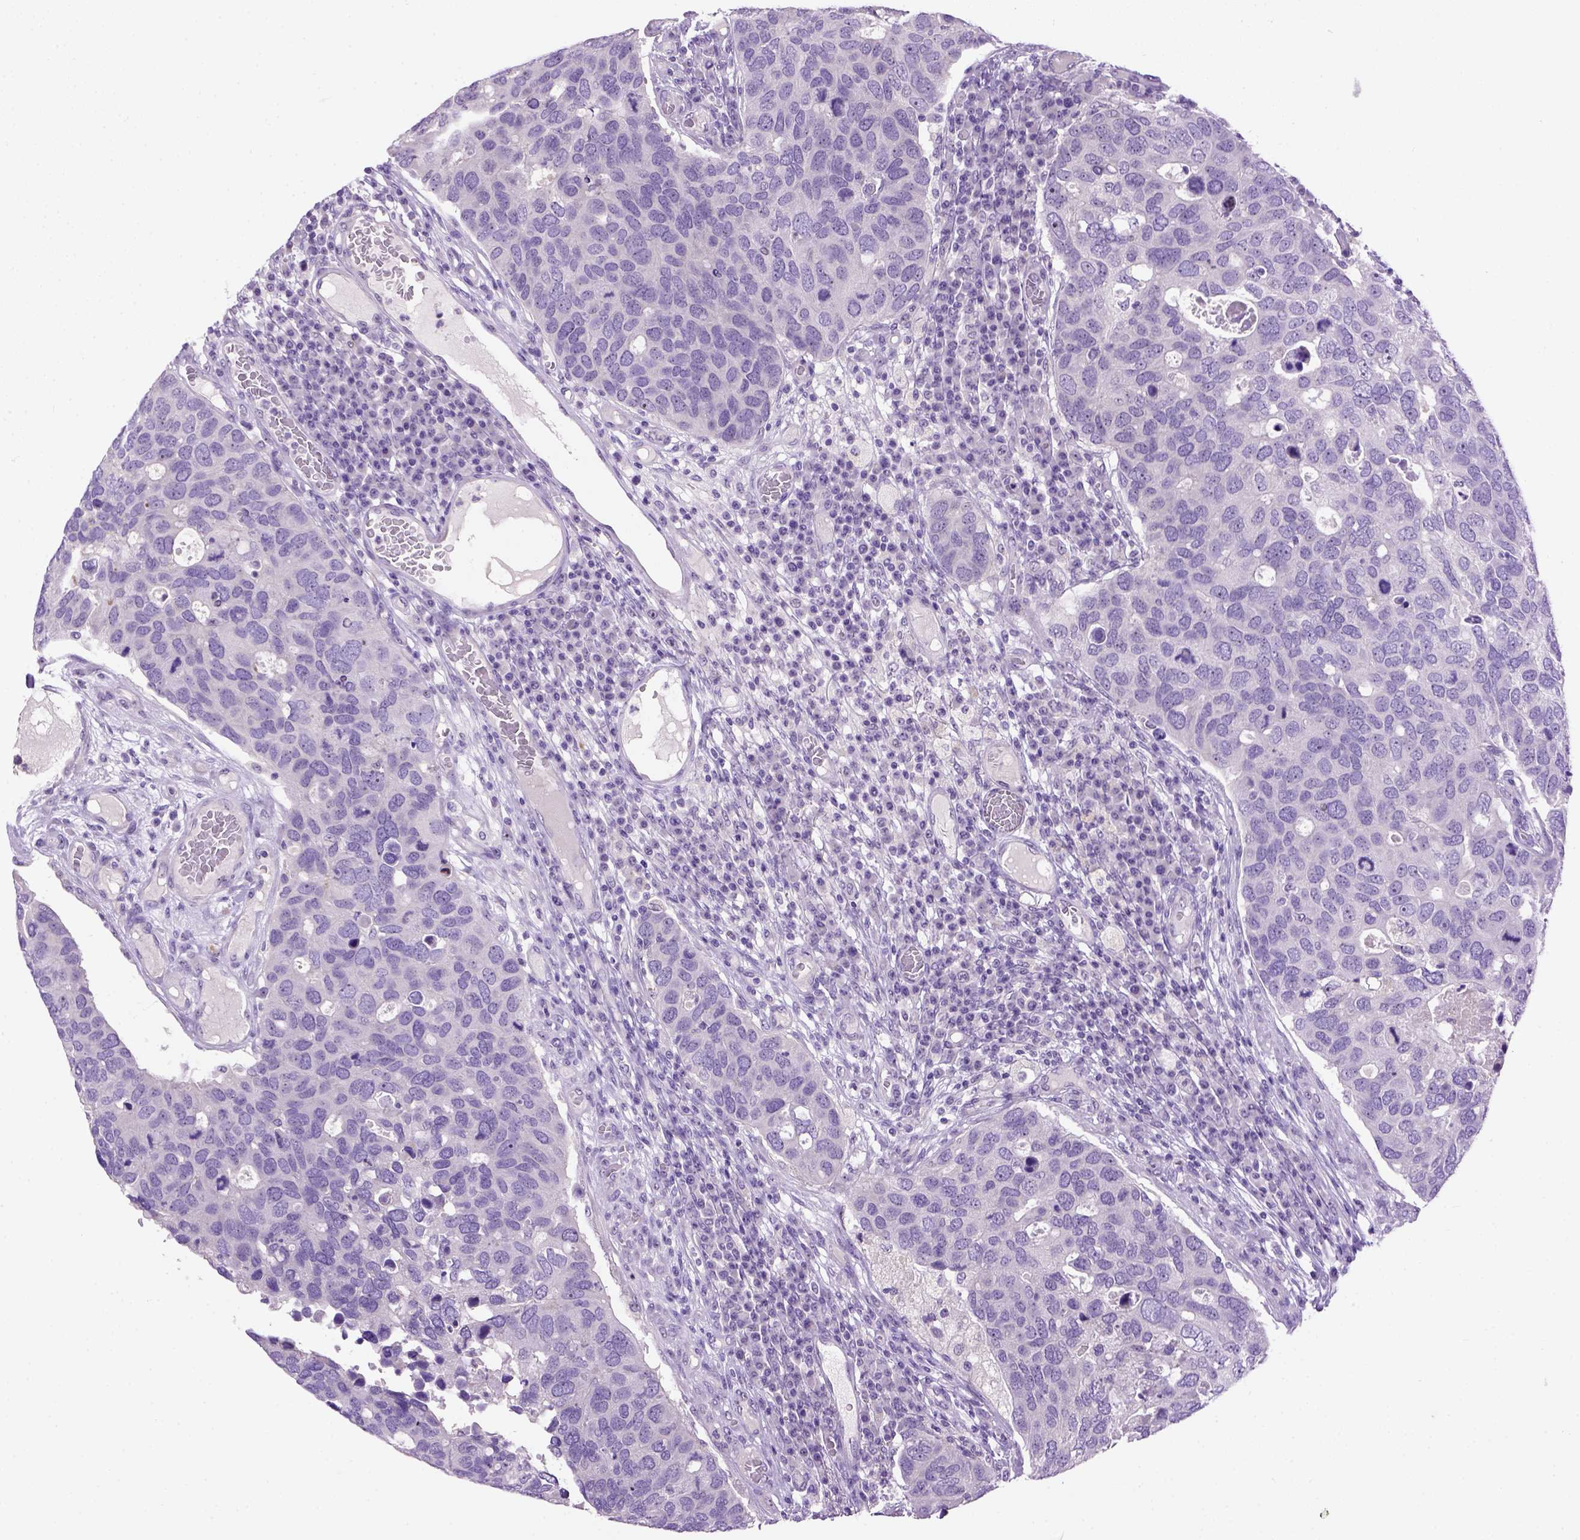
{"staining": {"intensity": "negative", "quantity": "none", "location": "none"}, "tissue": "breast cancer", "cell_type": "Tumor cells", "image_type": "cancer", "snomed": [{"axis": "morphology", "description": "Duct carcinoma"}, {"axis": "topography", "description": "Breast"}], "caption": "There is no significant expression in tumor cells of invasive ductal carcinoma (breast).", "gene": "UTP4", "patient": {"sex": "female", "age": 83}}